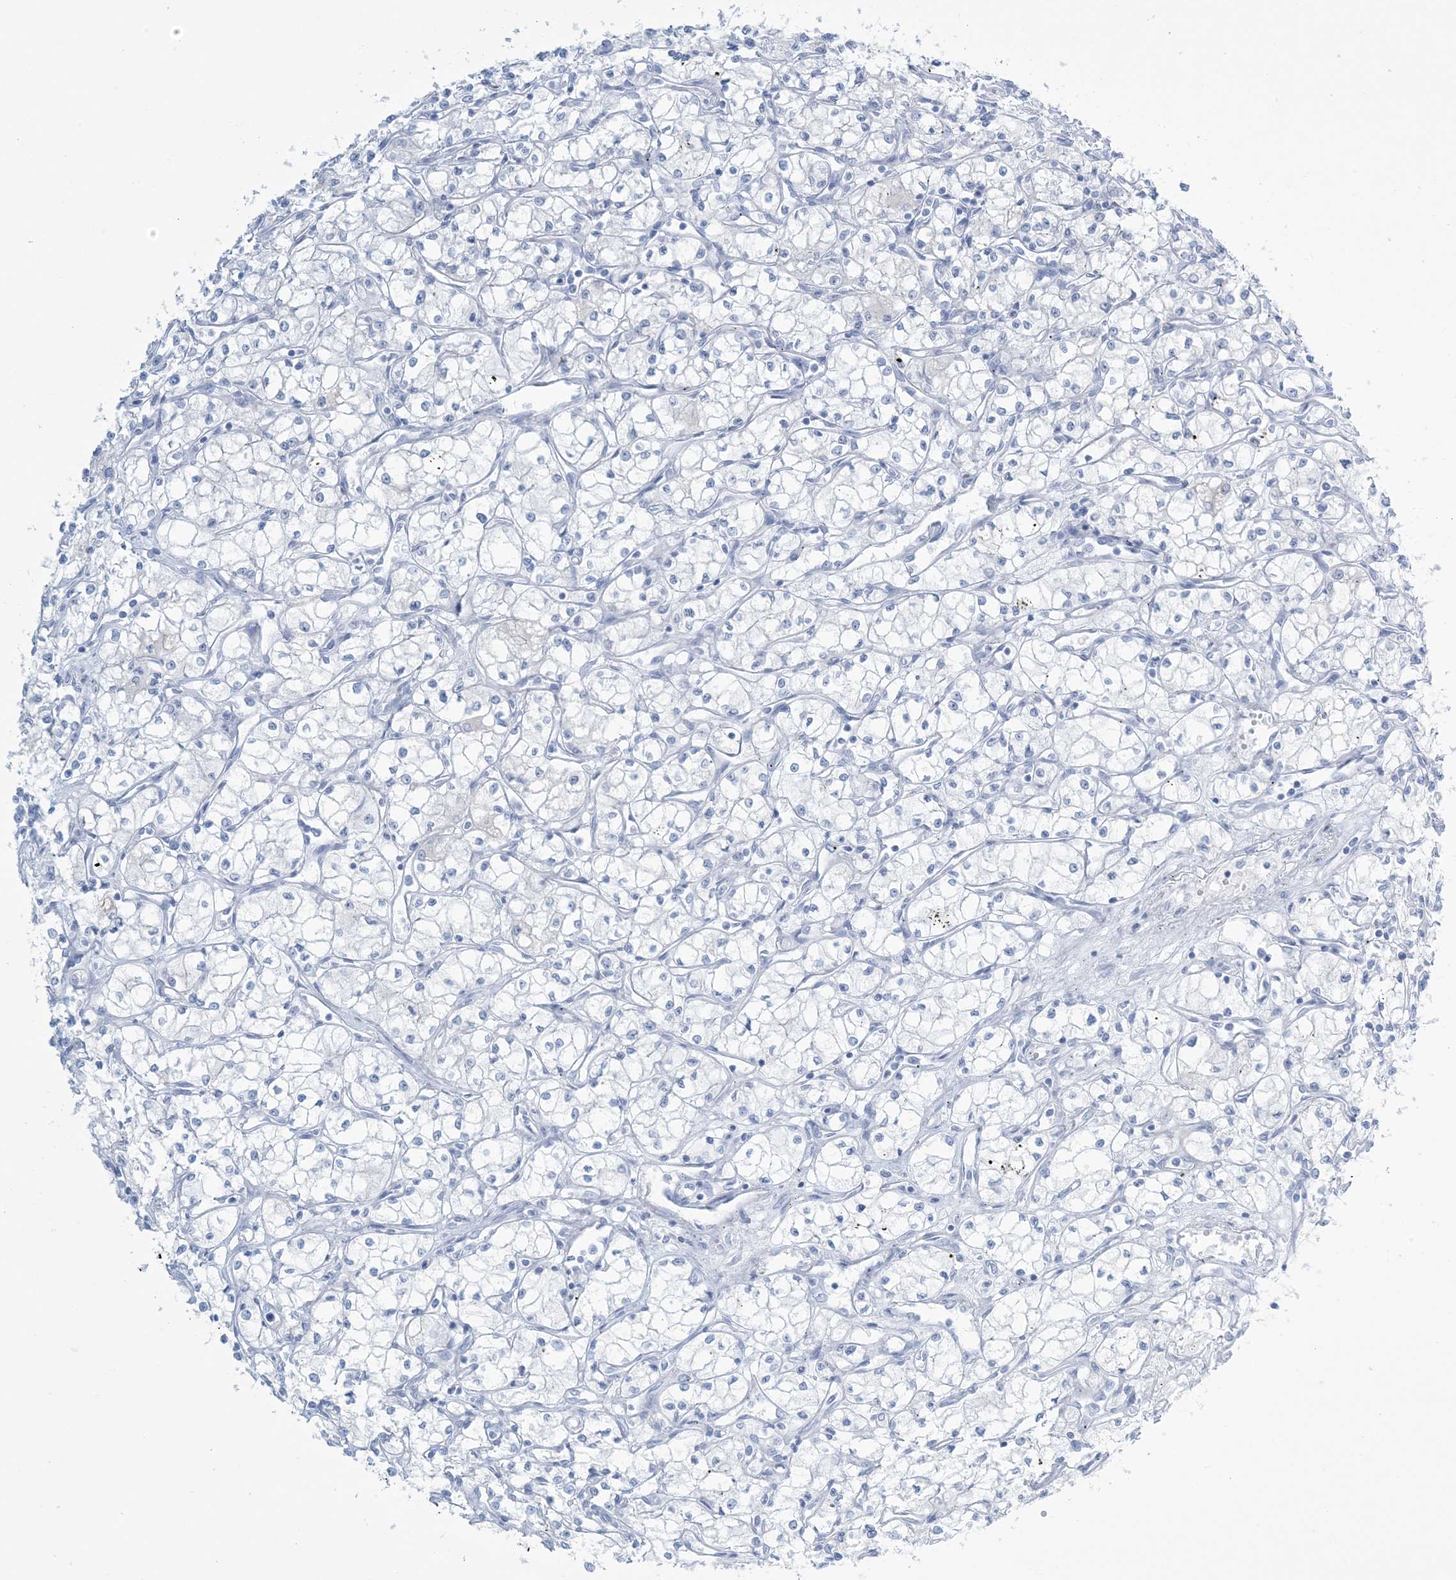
{"staining": {"intensity": "negative", "quantity": "none", "location": "none"}, "tissue": "renal cancer", "cell_type": "Tumor cells", "image_type": "cancer", "snomed": [{"axis": "morphology", "description": "Adenocarcinoma, NOS"}, {"axis": "topography", "description": "Kidney"}], "caption": "Human renal cancer stained for a protein using immunohistochemistry displays no staining in tumor cells.", "gene": "AGXT", "patient": {"sex": "male", "age": 59}}